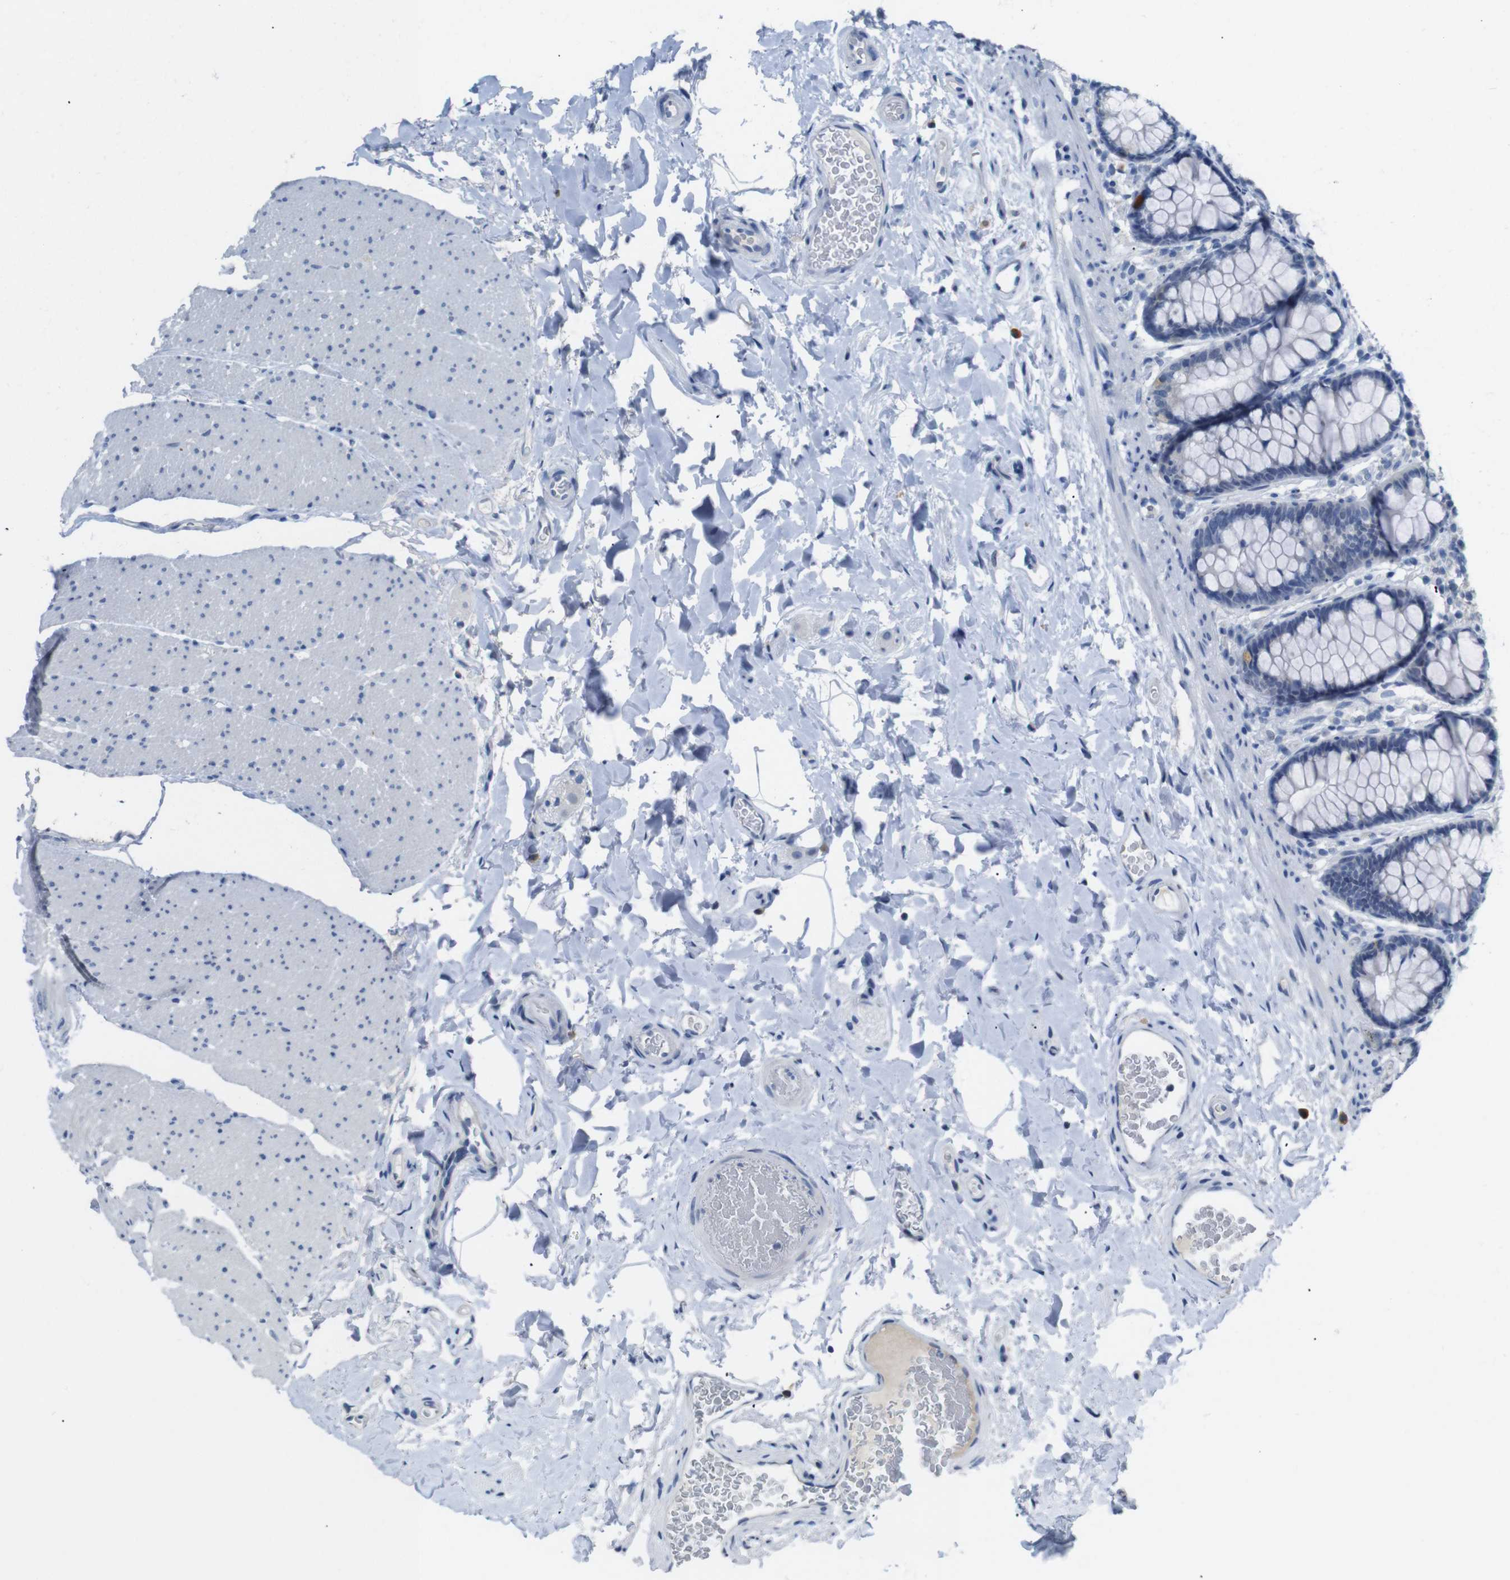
{"staining": {"intensity": "negative", "quantity": "none", "location": "none"}, "tissue": "colon", "cell_type": "Endothelial cells", "image_type": "normal", "snomed": [{"axis": "morphology", "description": "Normal tissue, NOS"}, {"axis": "topography", "description": "Colon"}], "caption": "Human colon stained for a protein using immunohistochemistry (IHC) demonstrates no expression in endothelial cells.", "gene": "CHRM5", "patient": {"sex": "female", "age": 80}}